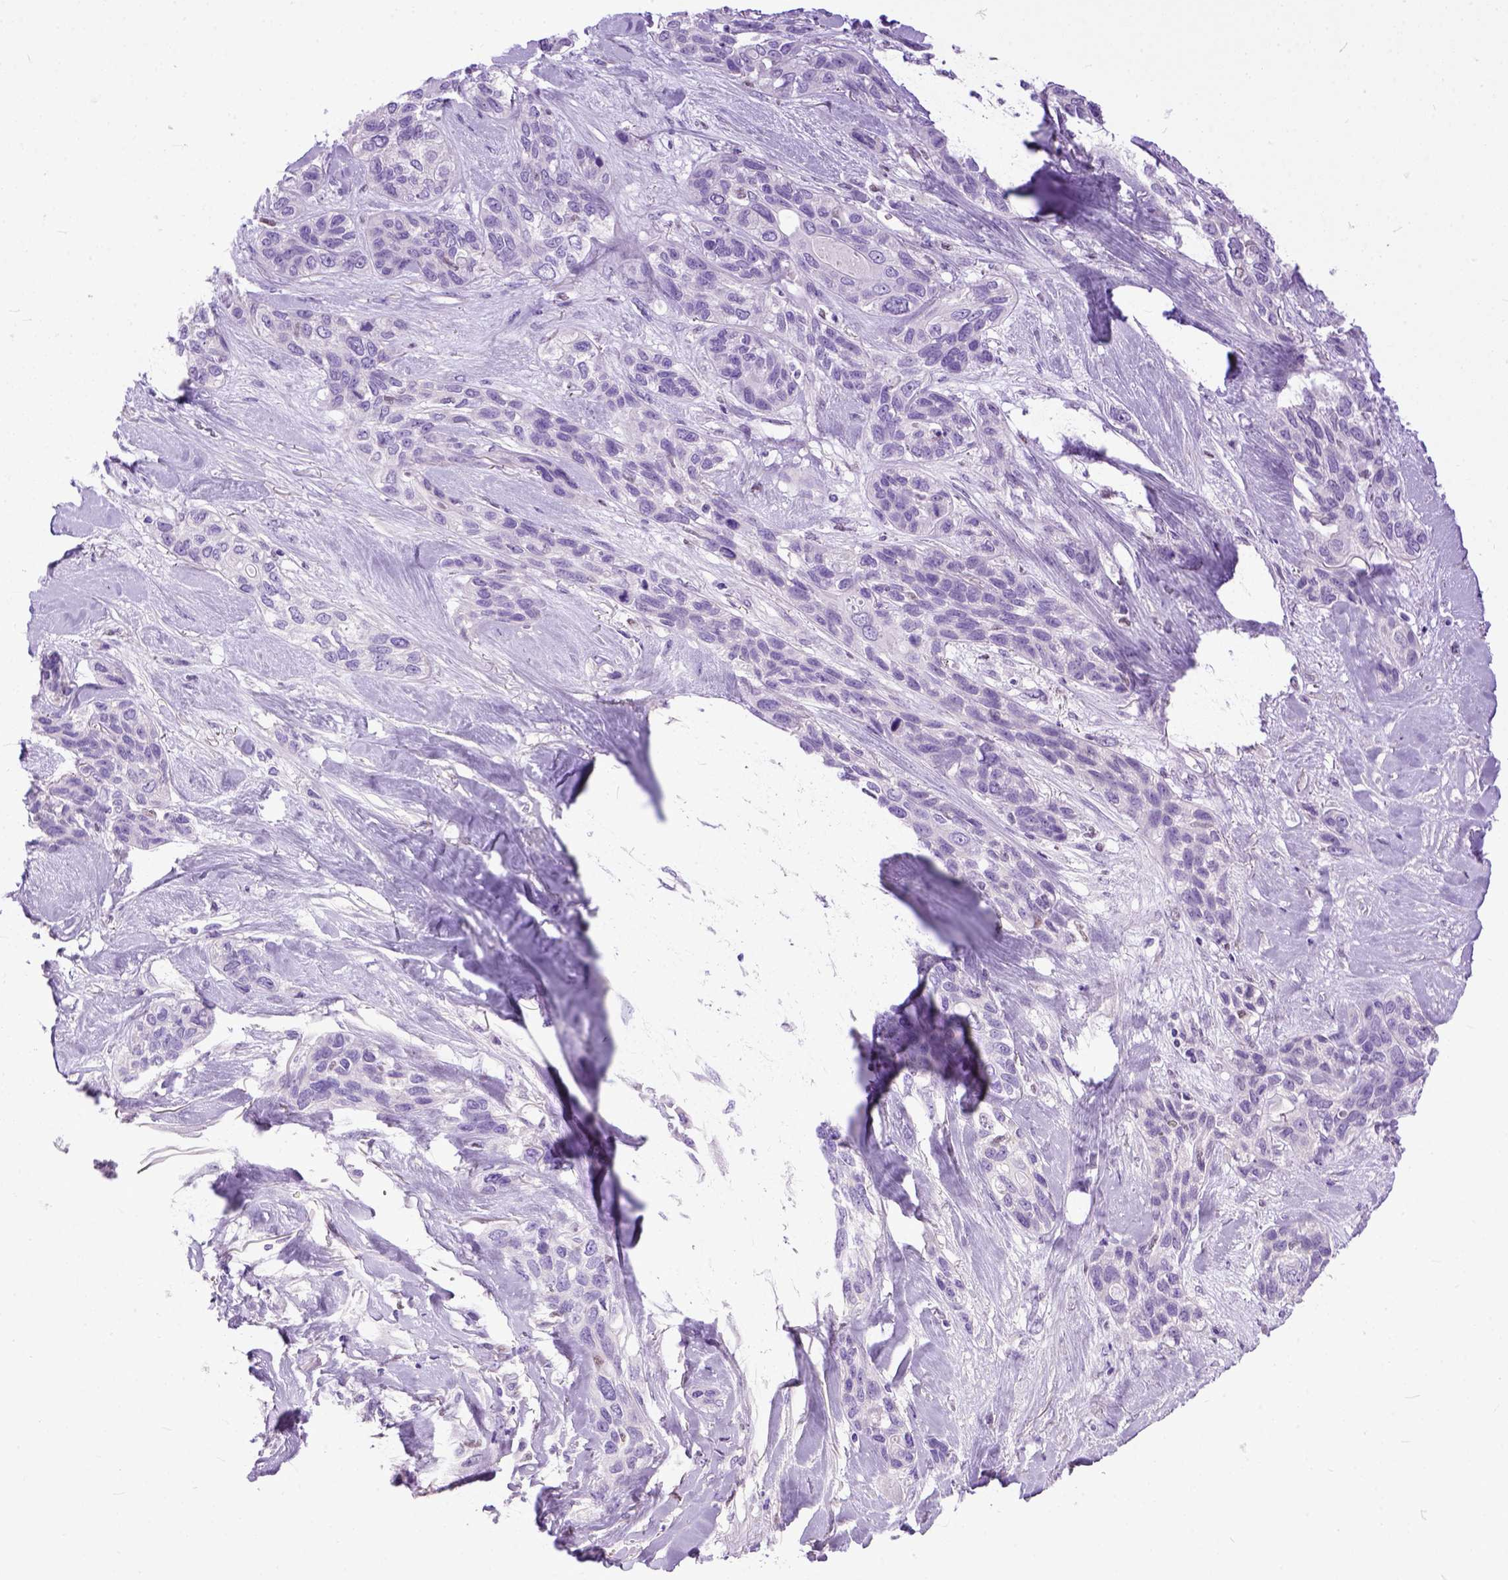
{"staining": {"intensity": "negative", "quantity": "none", "location": "none"}, "tissue": "lung cancer", "cell_type": "Tumor cells", "image_type": "cancer", "snomed": [{"axis": "morphology", "description": "Squamous cell carcinoma, NOS"}, {"axis": "topography", "description": "Lung"}], "caption": "An image of lung cancer stained for a protein exhibits no brown staining in tumor cells. Nuclei are stained in blue.", "gene": "CRB1", "patient": {"sex": "female", "age": 70}}